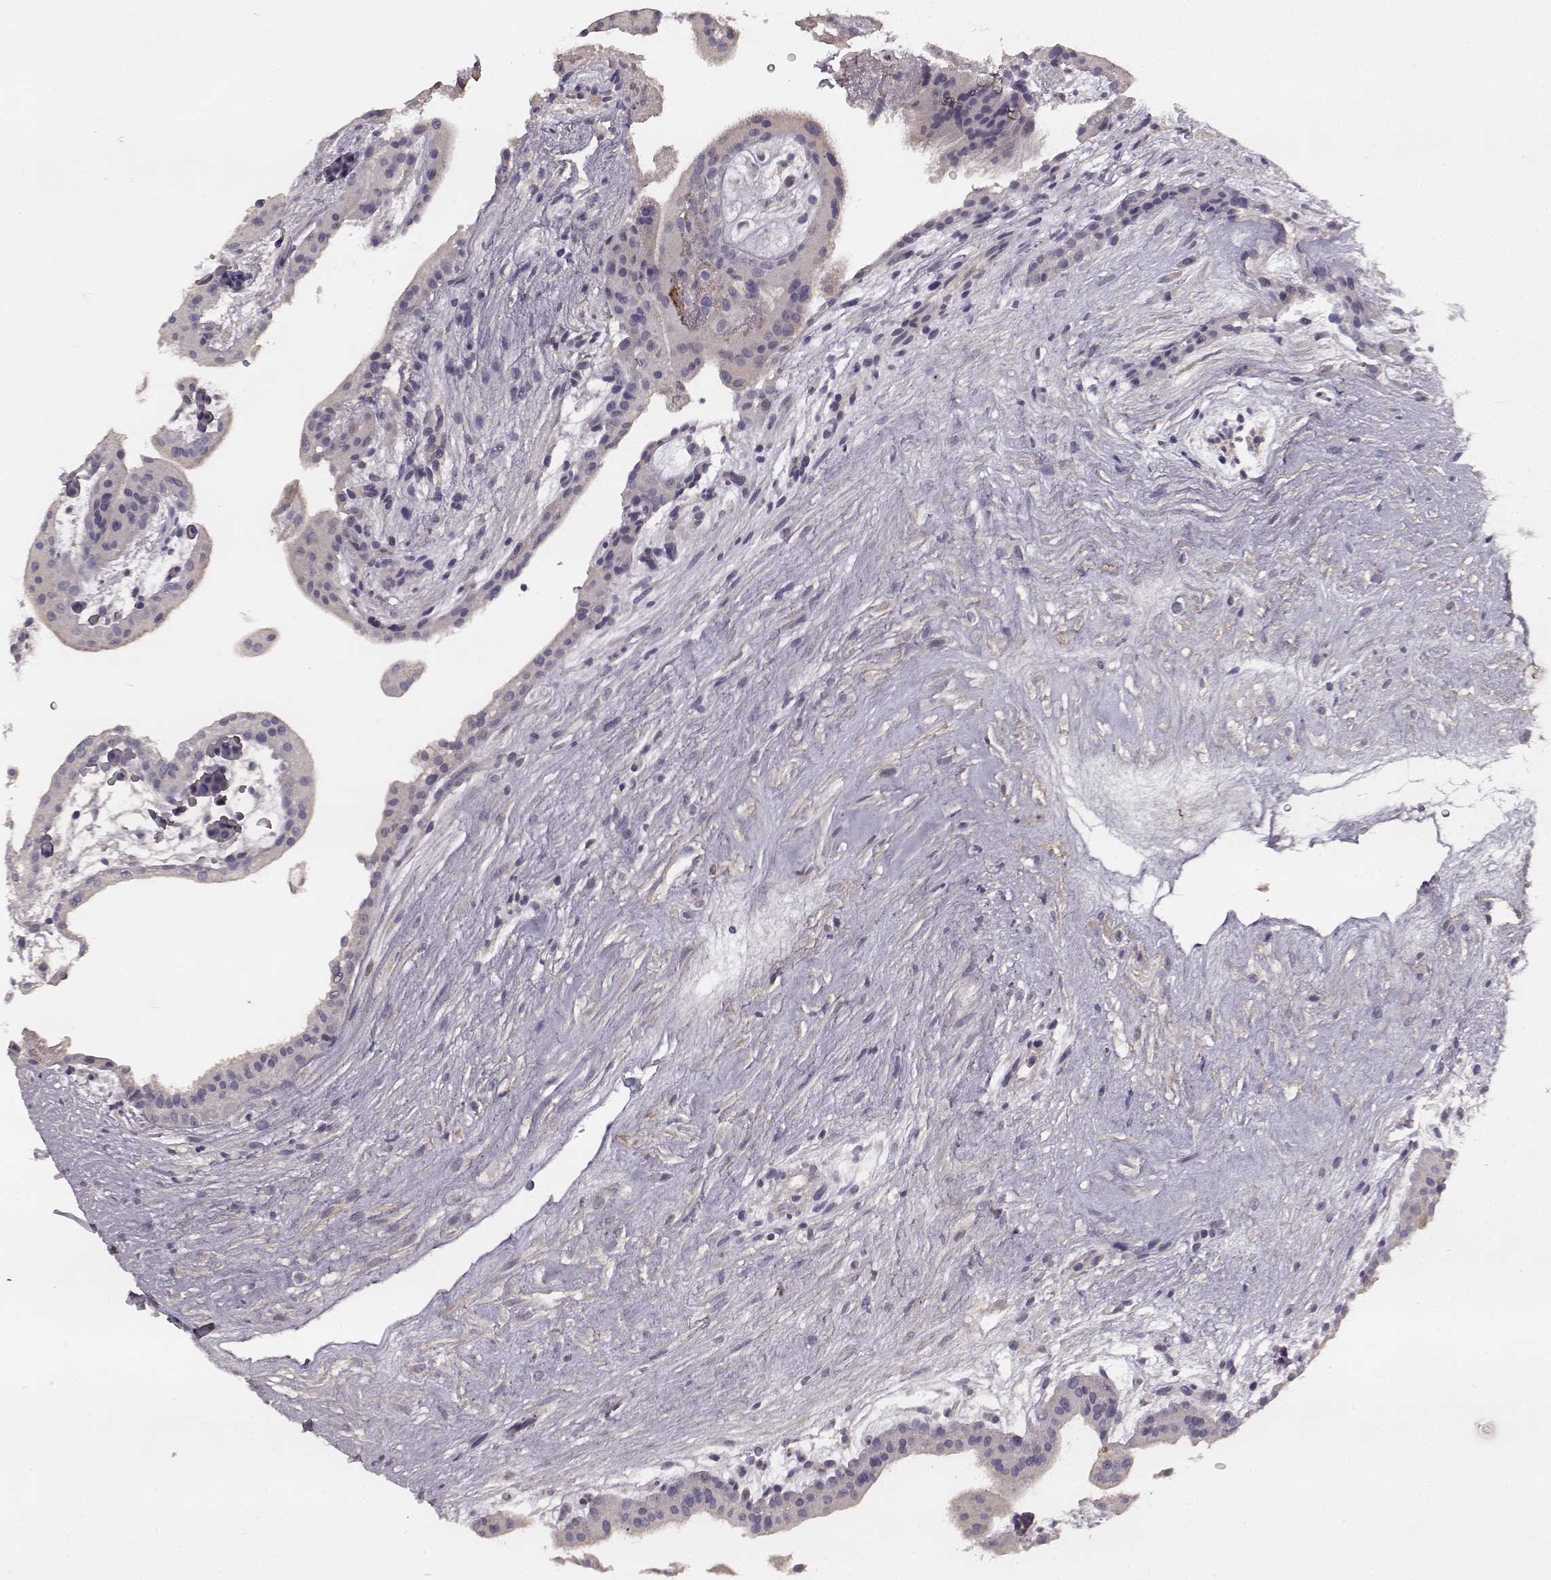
{"staining": {"intensity": "negative", "quantity": "none", "location": "none"}, "tissue": "placenta", "cell_type": "Decidual cells", "image_type": "normal", "snomed": [{"axis": "morphology", "description": "Normal tissue, NOS"}, {"axis": "topography", "description": "Placenta"}], "caption": "This is an immunohistochemistry (IHC) image of benign placenta. There is no positivity in decidual cells.", "gene": "YJEFN3", "patient": {"sex": "female", "age": 19}}